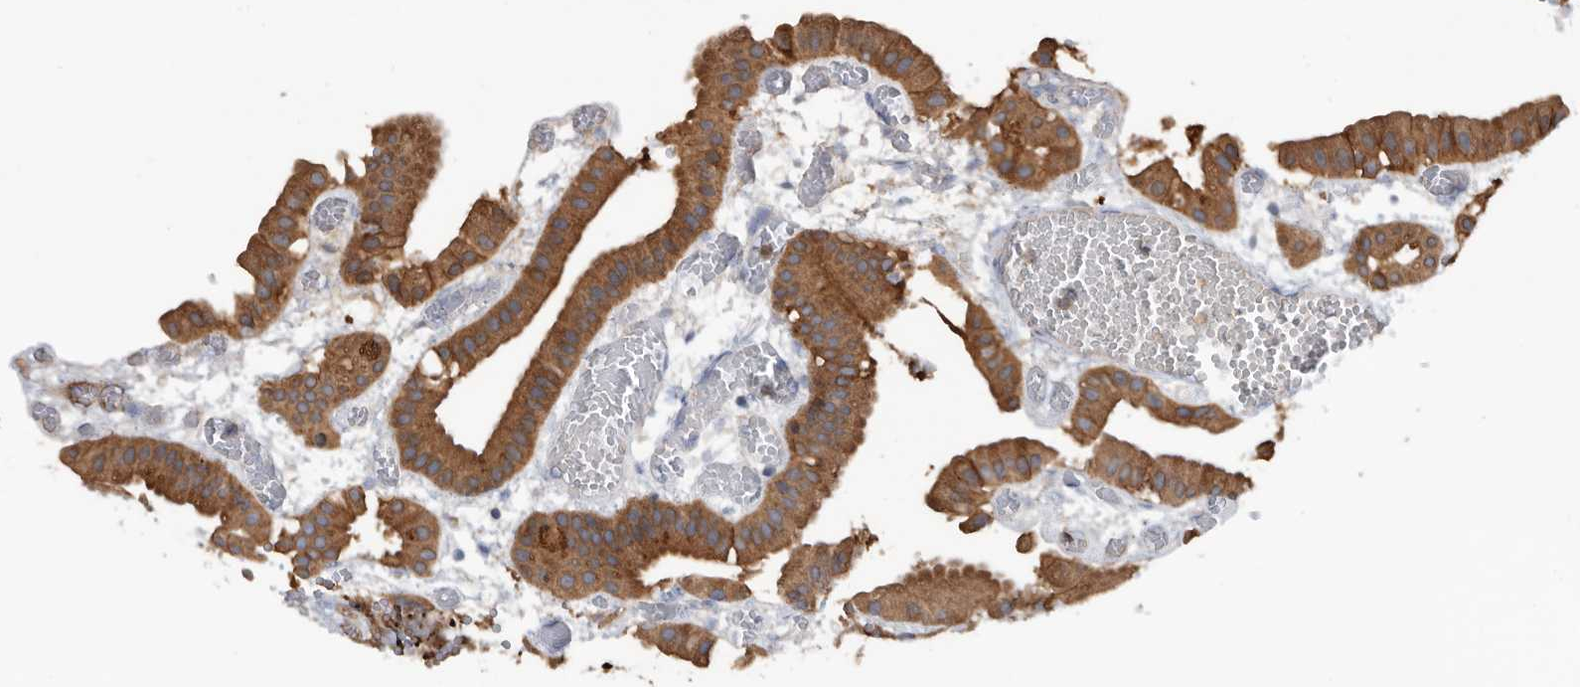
{"staining": {"intensity": "strong", "quantity": ">75%", "location": "cytoplasmic/membranous"}, "tissue": "gallbladder", "cell_type": "Glandular cells", "image_type": "normal", "snomed": [{"axis": "morphology", "description": "Normal tissue, NOS"}, {"axis": "topography", "description": "Gallbladder"}], "caption": "Protein staining of benign gallbladder displays strong cytoplasmic/membranous expression in approximately >75% of glandular cells. The staining was performed using DAB (3,3'-diaminobenzidine), with brown indicating positive protein expression. Nuclei are stained blue with hematoxylin.", "gene": "ATAD2", "patient": {"sex": "female", "age": 64}}